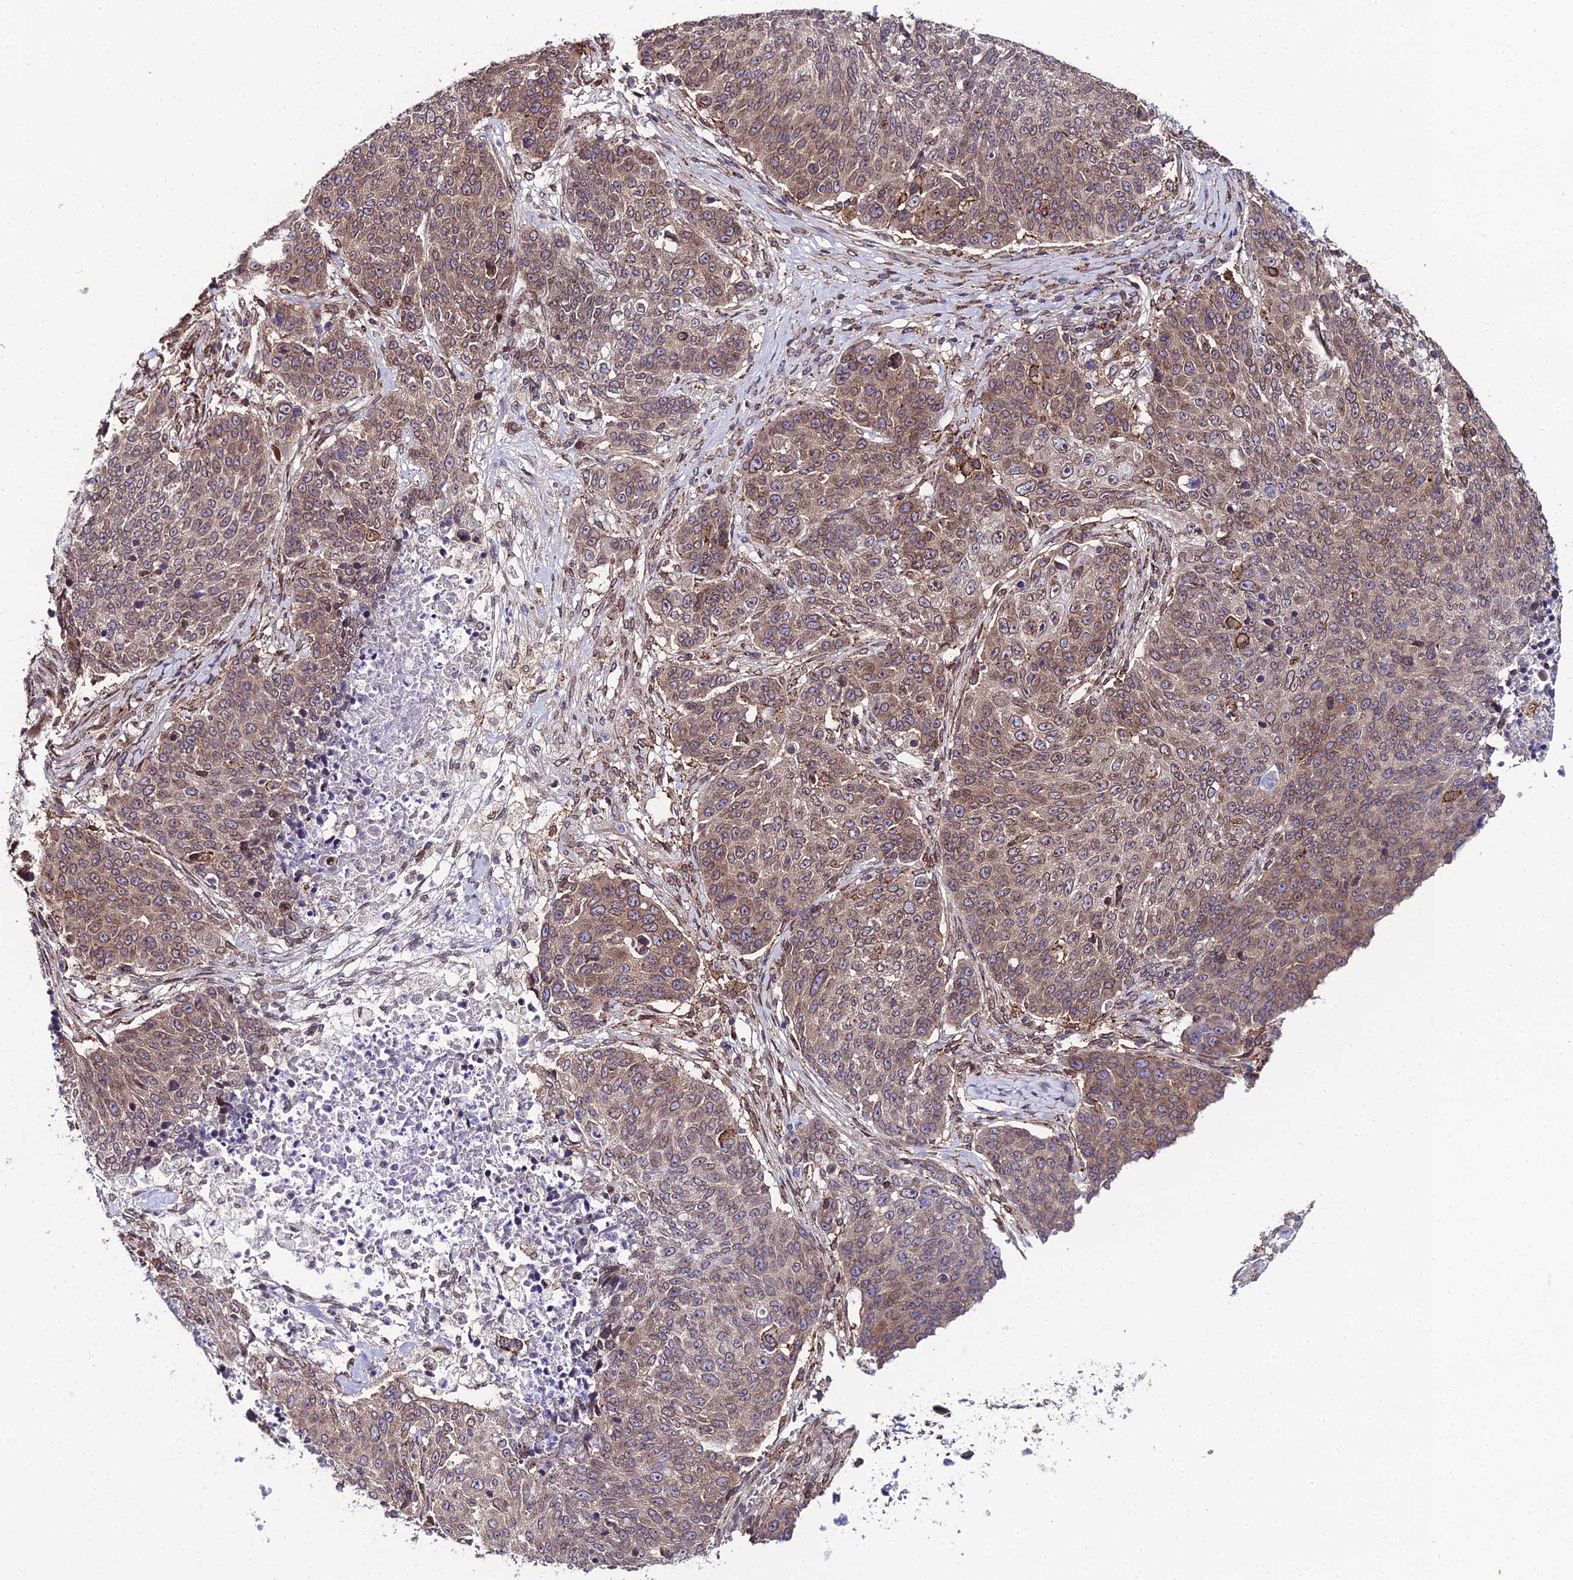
{"staining": {"intensity": "moderate", "quantity": ">75%", "location": "cytoplasmic/membranous,nuclear"}, "tissue": "lung cancer", "cell_type": "Tumor cells", "image_type": "cancer", "snomed": [{"axis": "morphology", "description": "Normal tissue, NOS"}, {"axis": "morphology", "description": "Squamous cell carcinoma, NOS"}, {"axis": "topography", "description": "Lymph node"}, {"axis": "topography", "description": "Lung"}], "caption": "A high-resolution photomicrograph shows IHC staining of lung squamous cell carcinoma, which shows moderate cytoplasmic/membranous and nuclear staining in about >75% of tumor cells. (DAB IHC, brown staining for protein, blue staining for nuclei).", "gene": "DDX19A", "patient": {"sex": "male", "age": 66}}